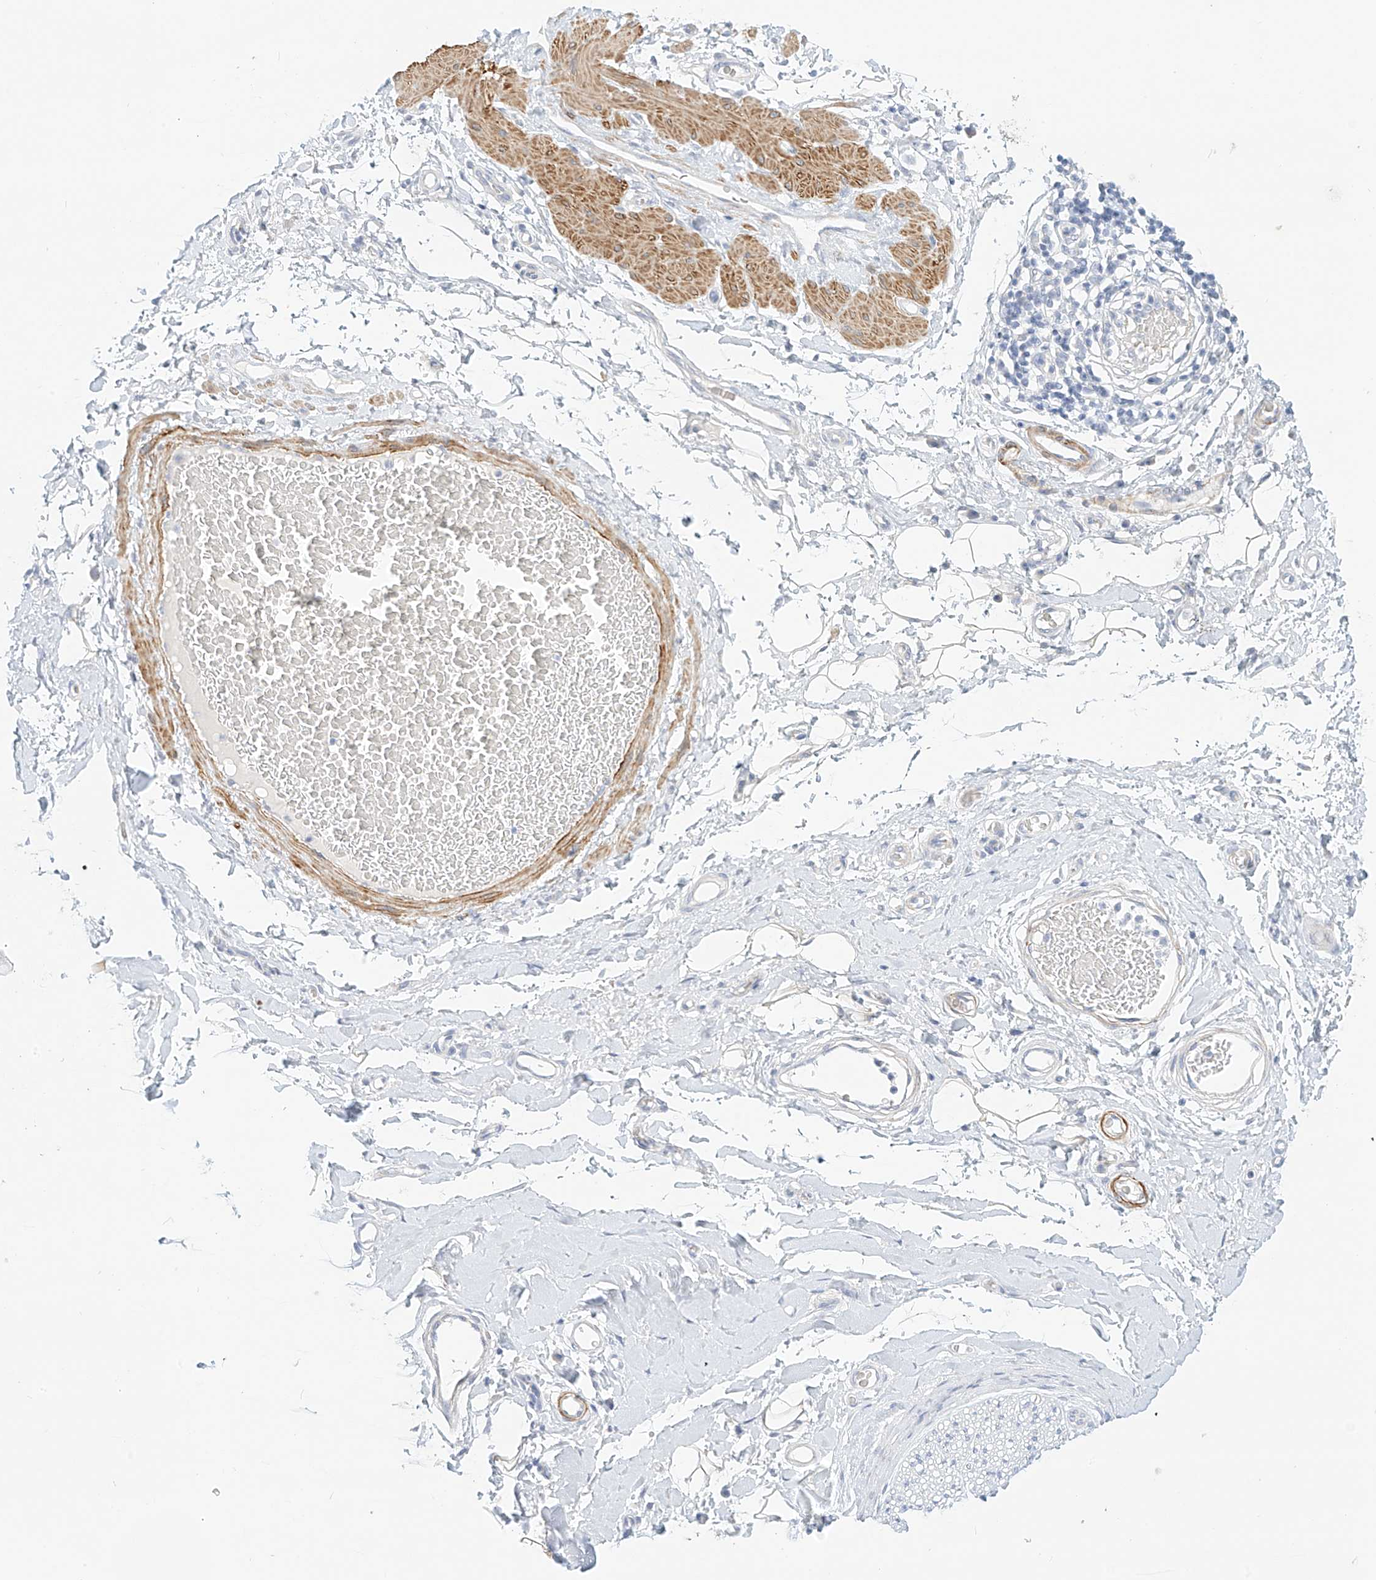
{"staining": {"intensity": "negative", "quantity": "none", "location": "none"}, "tissue": "adipose tissue", "cell_type": "Adipocytes", "image_type": "normal", "snomed": [{"axis": "morphology", "description": "Normal tissue, NOS"}, {"axis": "morphology", "description": "Adenocarcinoma, NOS"}, {"axis": "topography", "description": "Stomach, upper"}, {"axis": "topography", "description": "Peripheral nerve tissue"}], "caption": "Adipose tissue stained for a protein using immunohistochemistry exhibits no positivity adipocytes.", "gene": "ST3GAL5", "patient": {"sex": "male", "age": 62}}